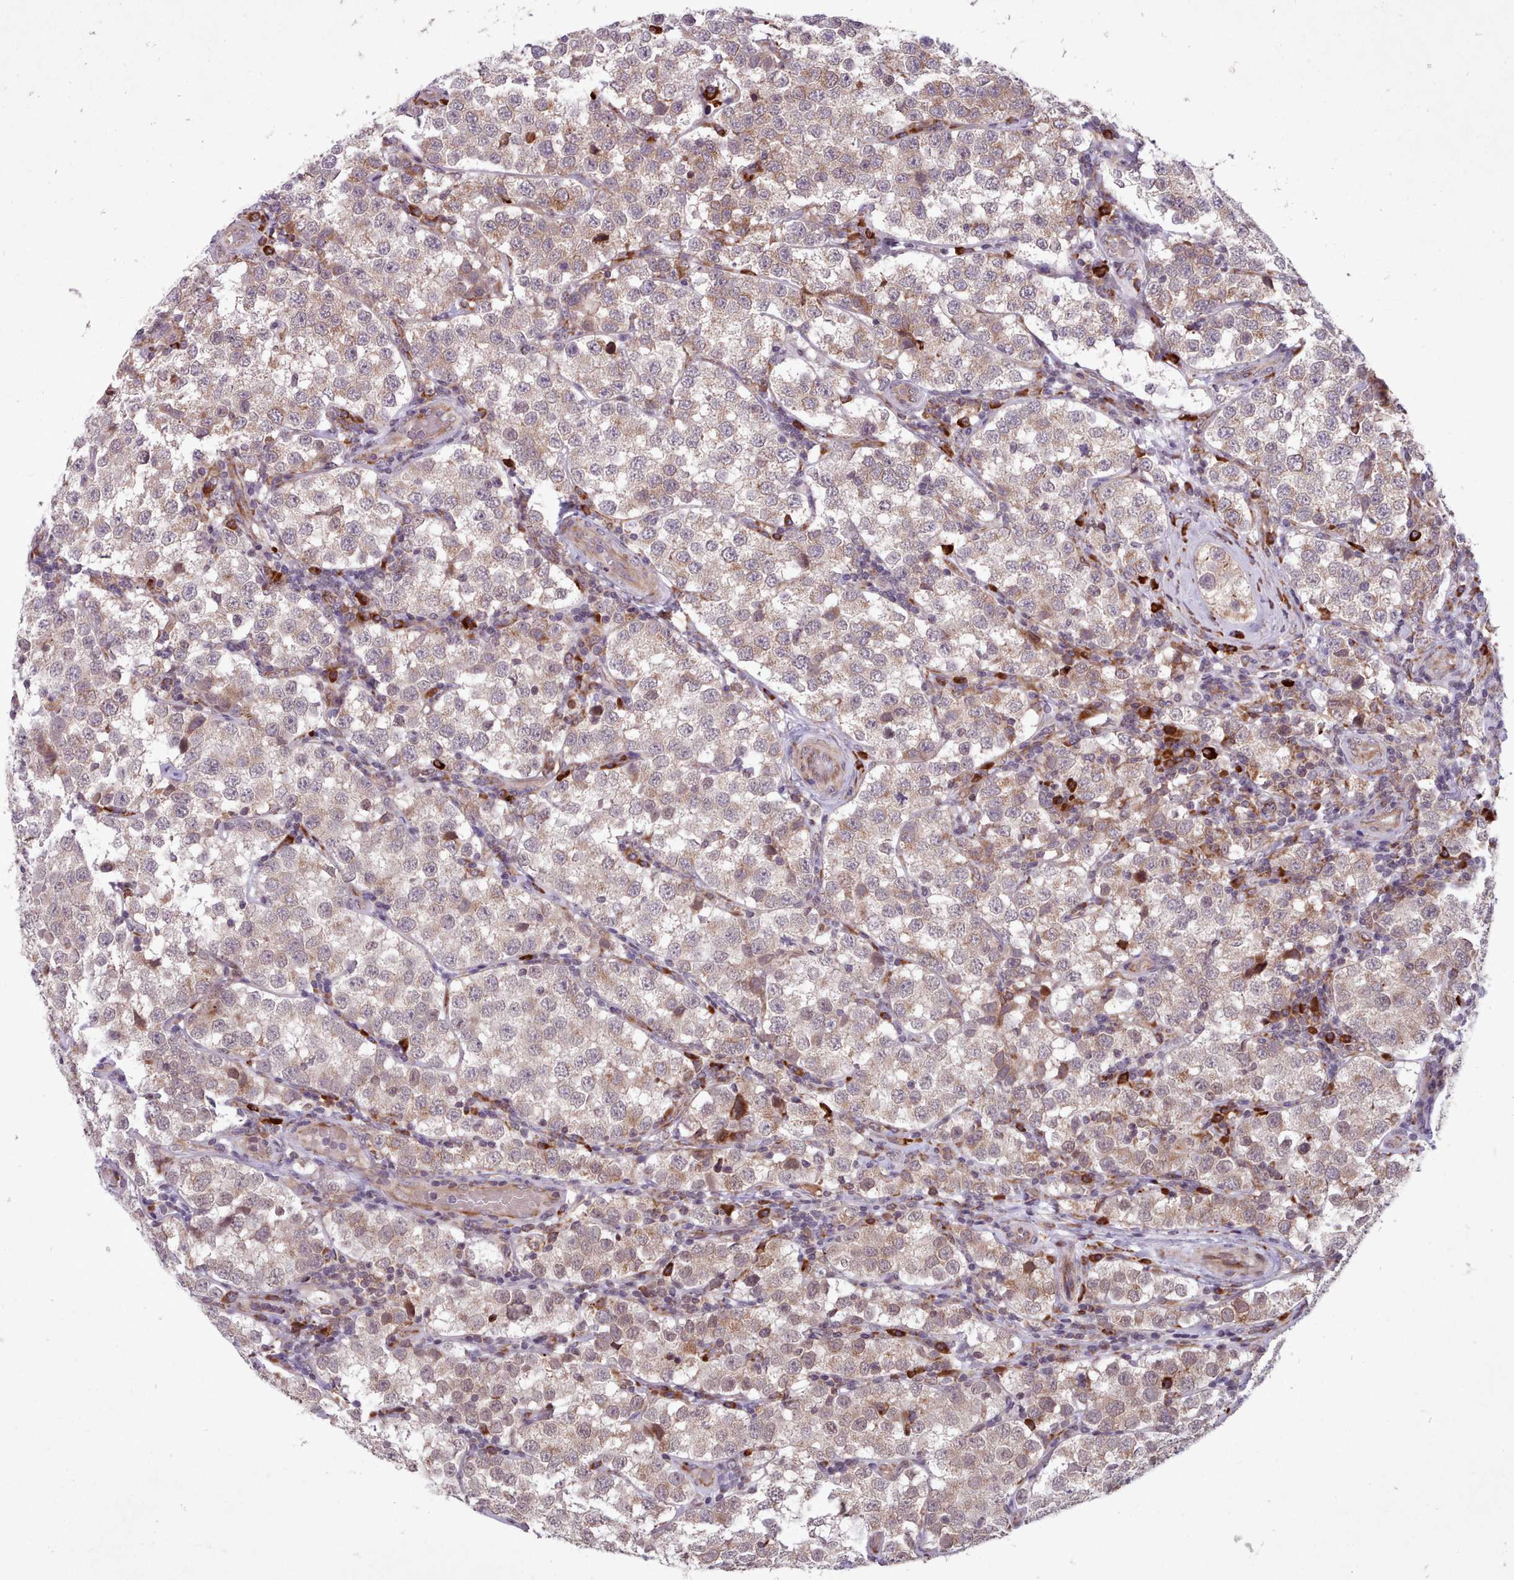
{"staining": {"intensity": "weak", "quantity": ">75%", "location": "cytoplasmic/membranous"}, "tissue": "testis cancer", "cell_type": "Tumor cells", "image_type": "cancer", "snomed": [{"axis": "morphology", "description": "Seminoma, NOS"}, {"axis": "topography", "description": "Testis"}], "caption": "This micrograph demonstrates immunohistochemistry staining of human testis cancer (seminoma), with low weak cytoplasmic/membranous staining in approximately >75% of tumor cells.", "gene": "TTLL3", "patient": {"sex": "male", "age": 34}}